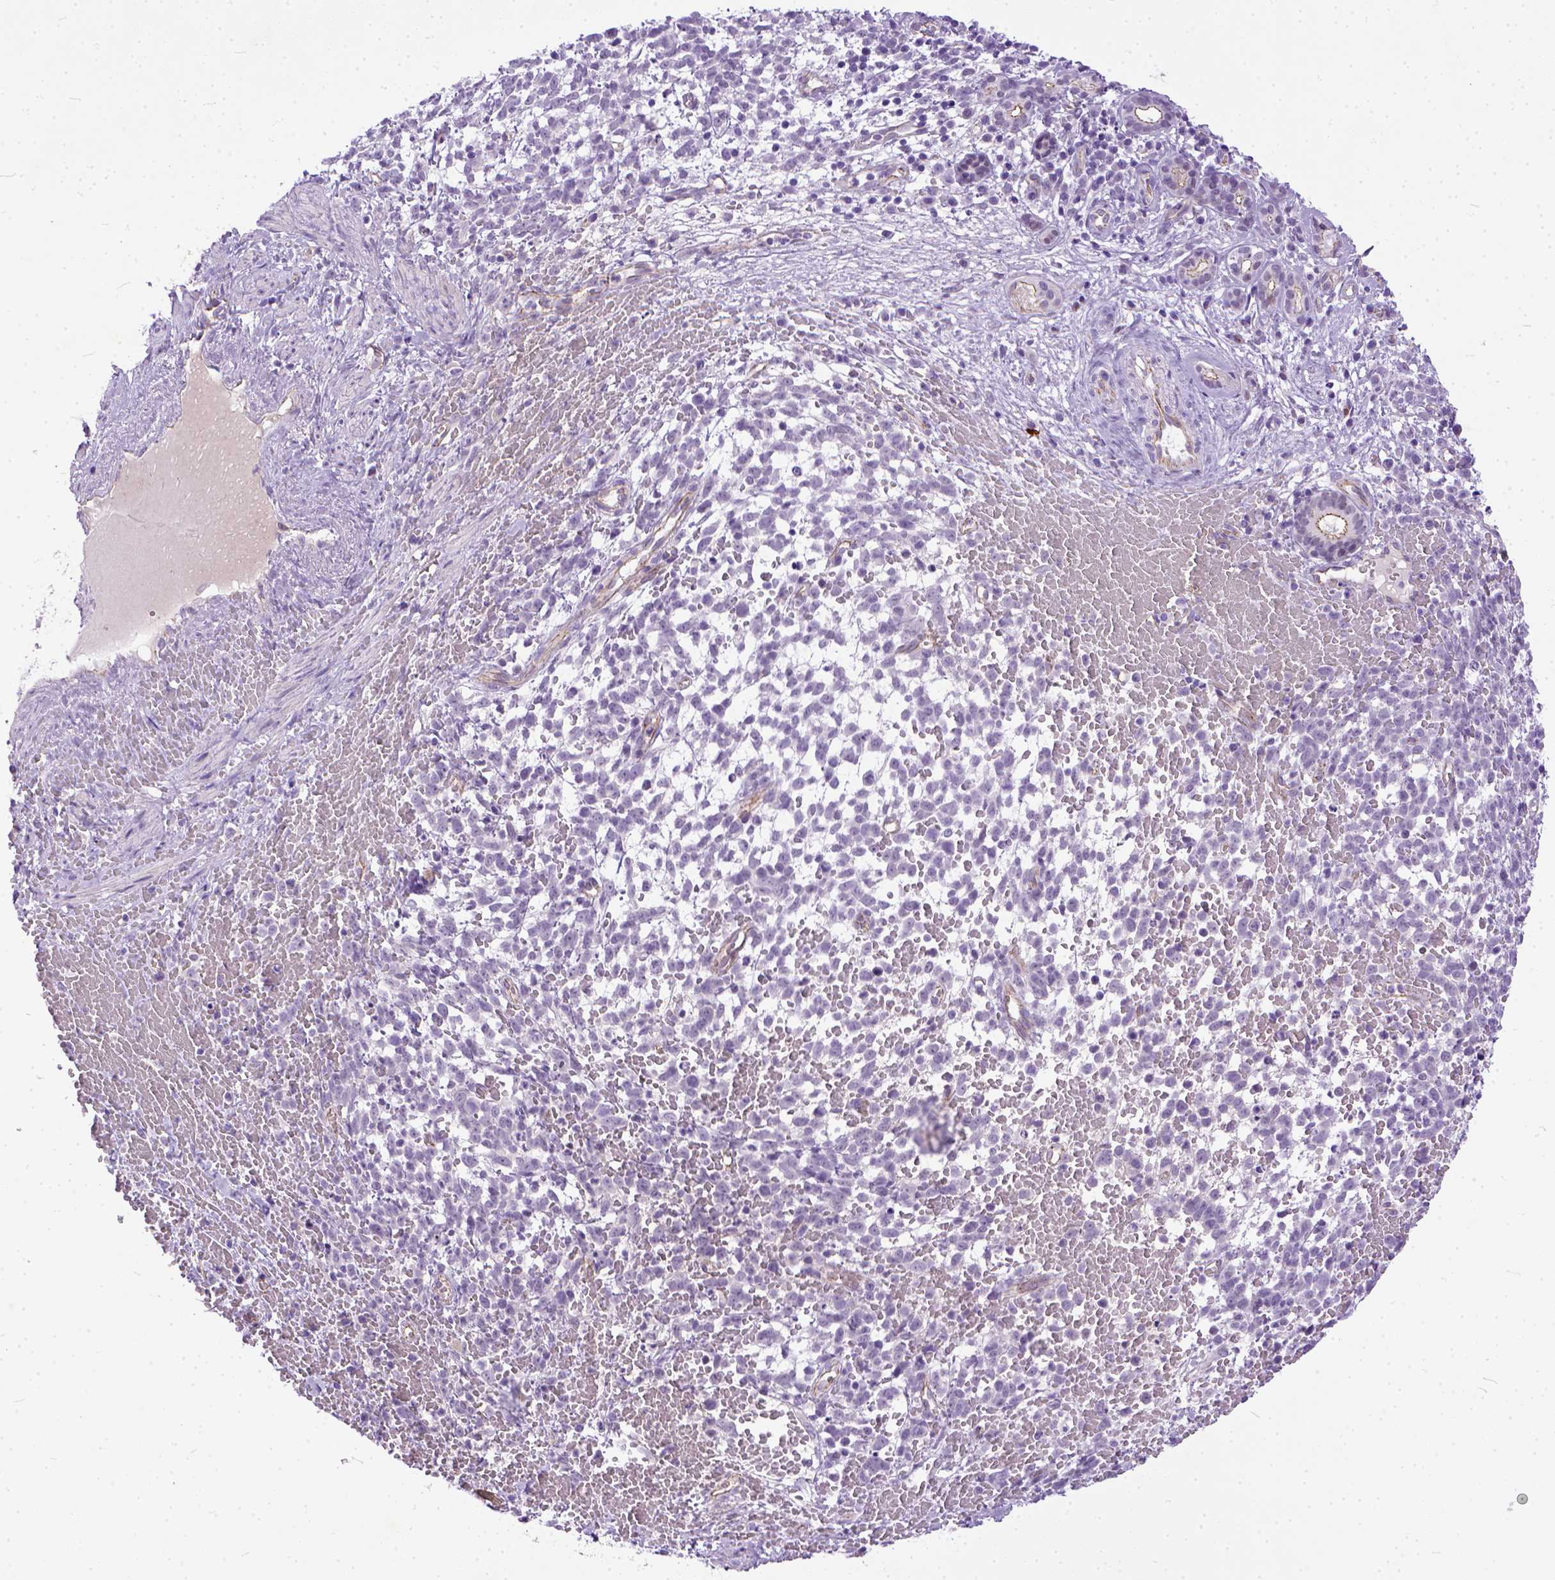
{"staining": {"intensity": "negative", "quantity": "none", "location": "none"}, "tissue": "melanoma", "cell_type": "Tumor cells", "image_type": "cancer", "snomed": [{"axis": "morphology", "description": "Malignant melanoma, NOS"}, {"axis": "topography", "description": "Skin"}], "caption": "Malignant melanoma was stained to show a protein in brown. There is no significant staining in tumor cells.", "gene": "ADGRF1", "patient": {"sex": "female", "age": 70}}